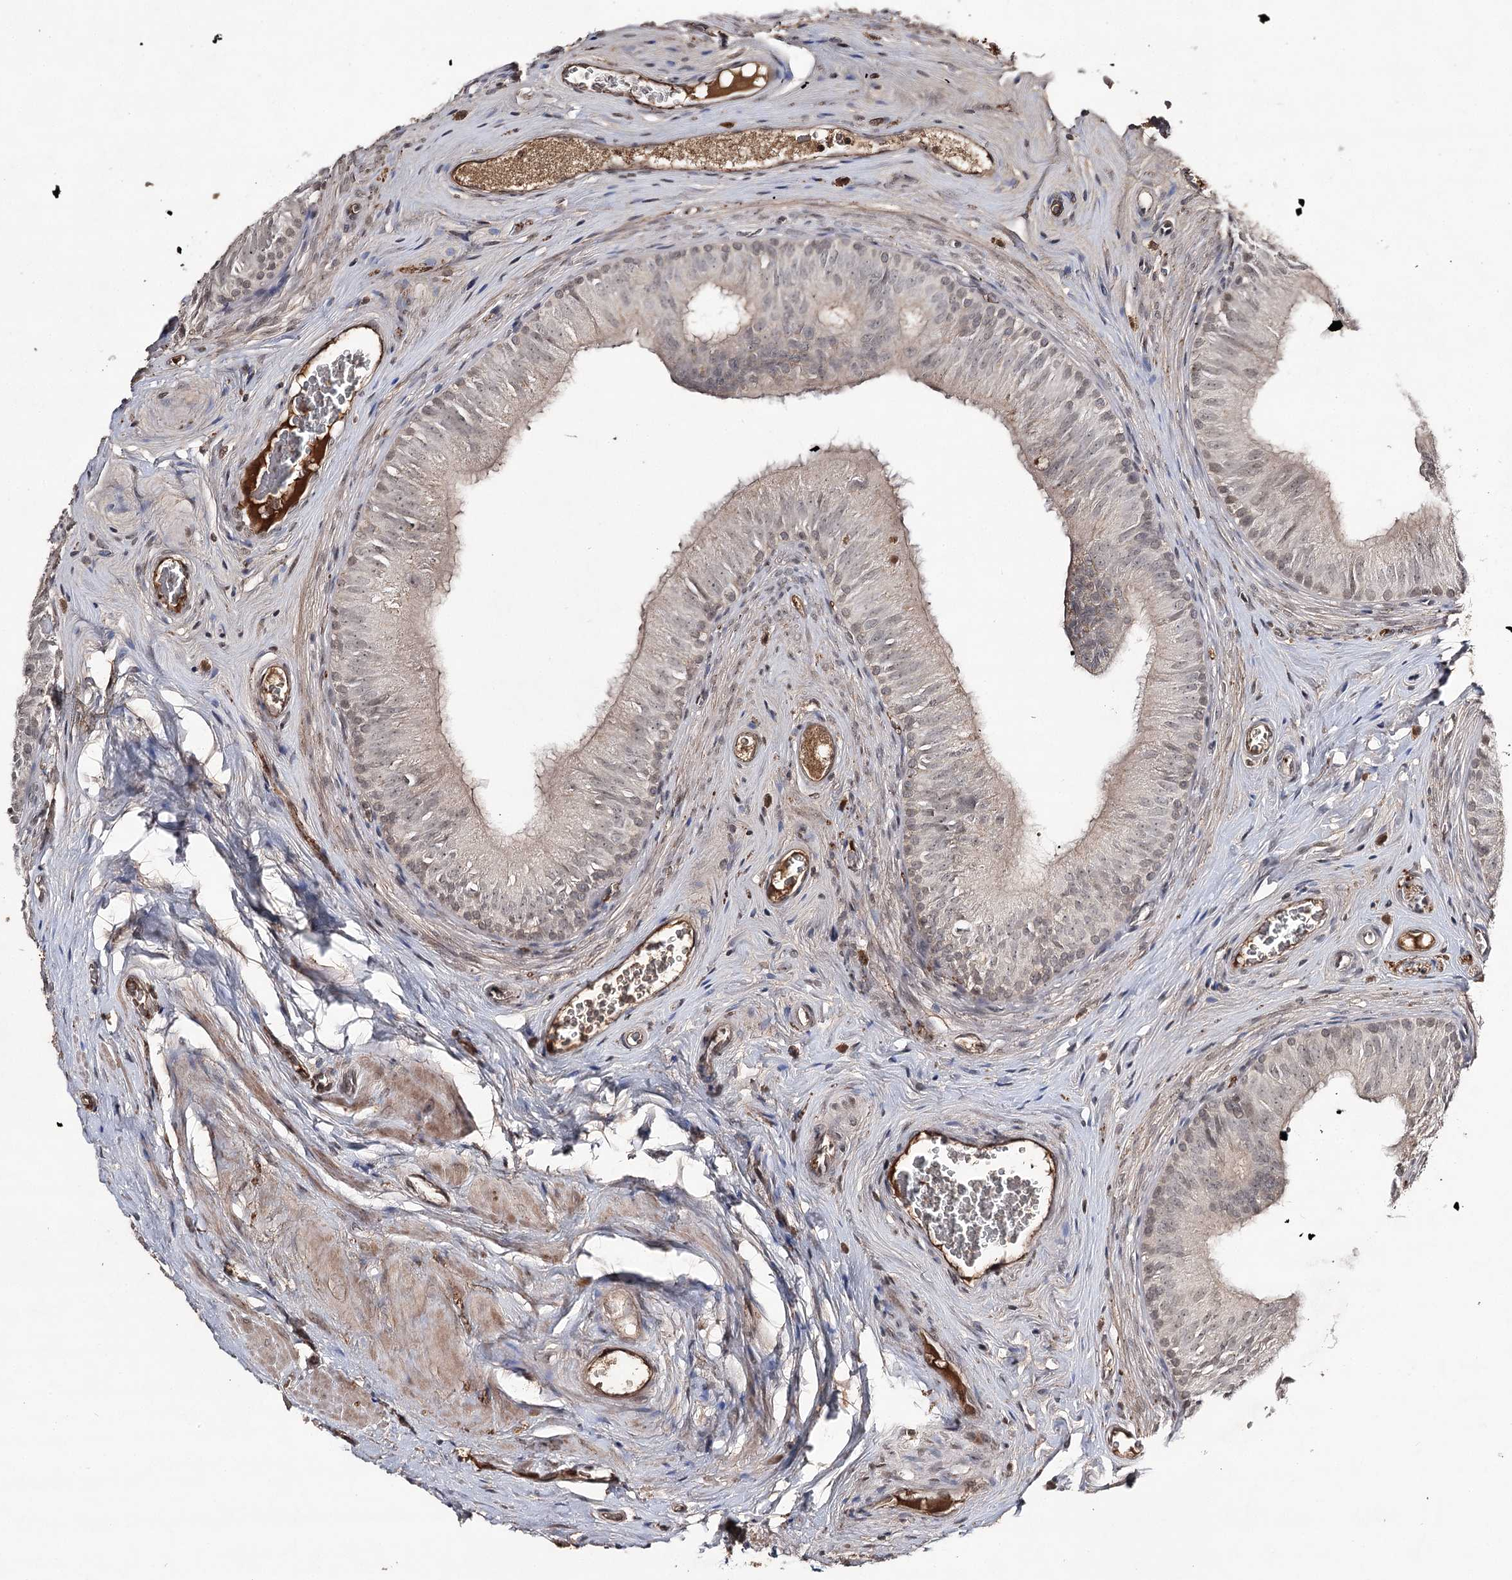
{"staining": {"intensity": "weak", "quantity": "25%-75%", "location": "cytoplasmic/membranous,nuclear"}, "tissue": "epididymis", "cell_type": "Glandular cells", "image_type": "normal", "snomed": [{"axis": "morphology", "description": "Normal tissue, NOS"}, {"axis": "topography", "description": "Epididymis"}], "caption": "A brown stain shows weak cytoplasmic/membranous,nuclear expression of a protein in glandular cells of benign epididymis.", "gene": "SYNGR3", "patient": {"sex": "male", "age": 46}}